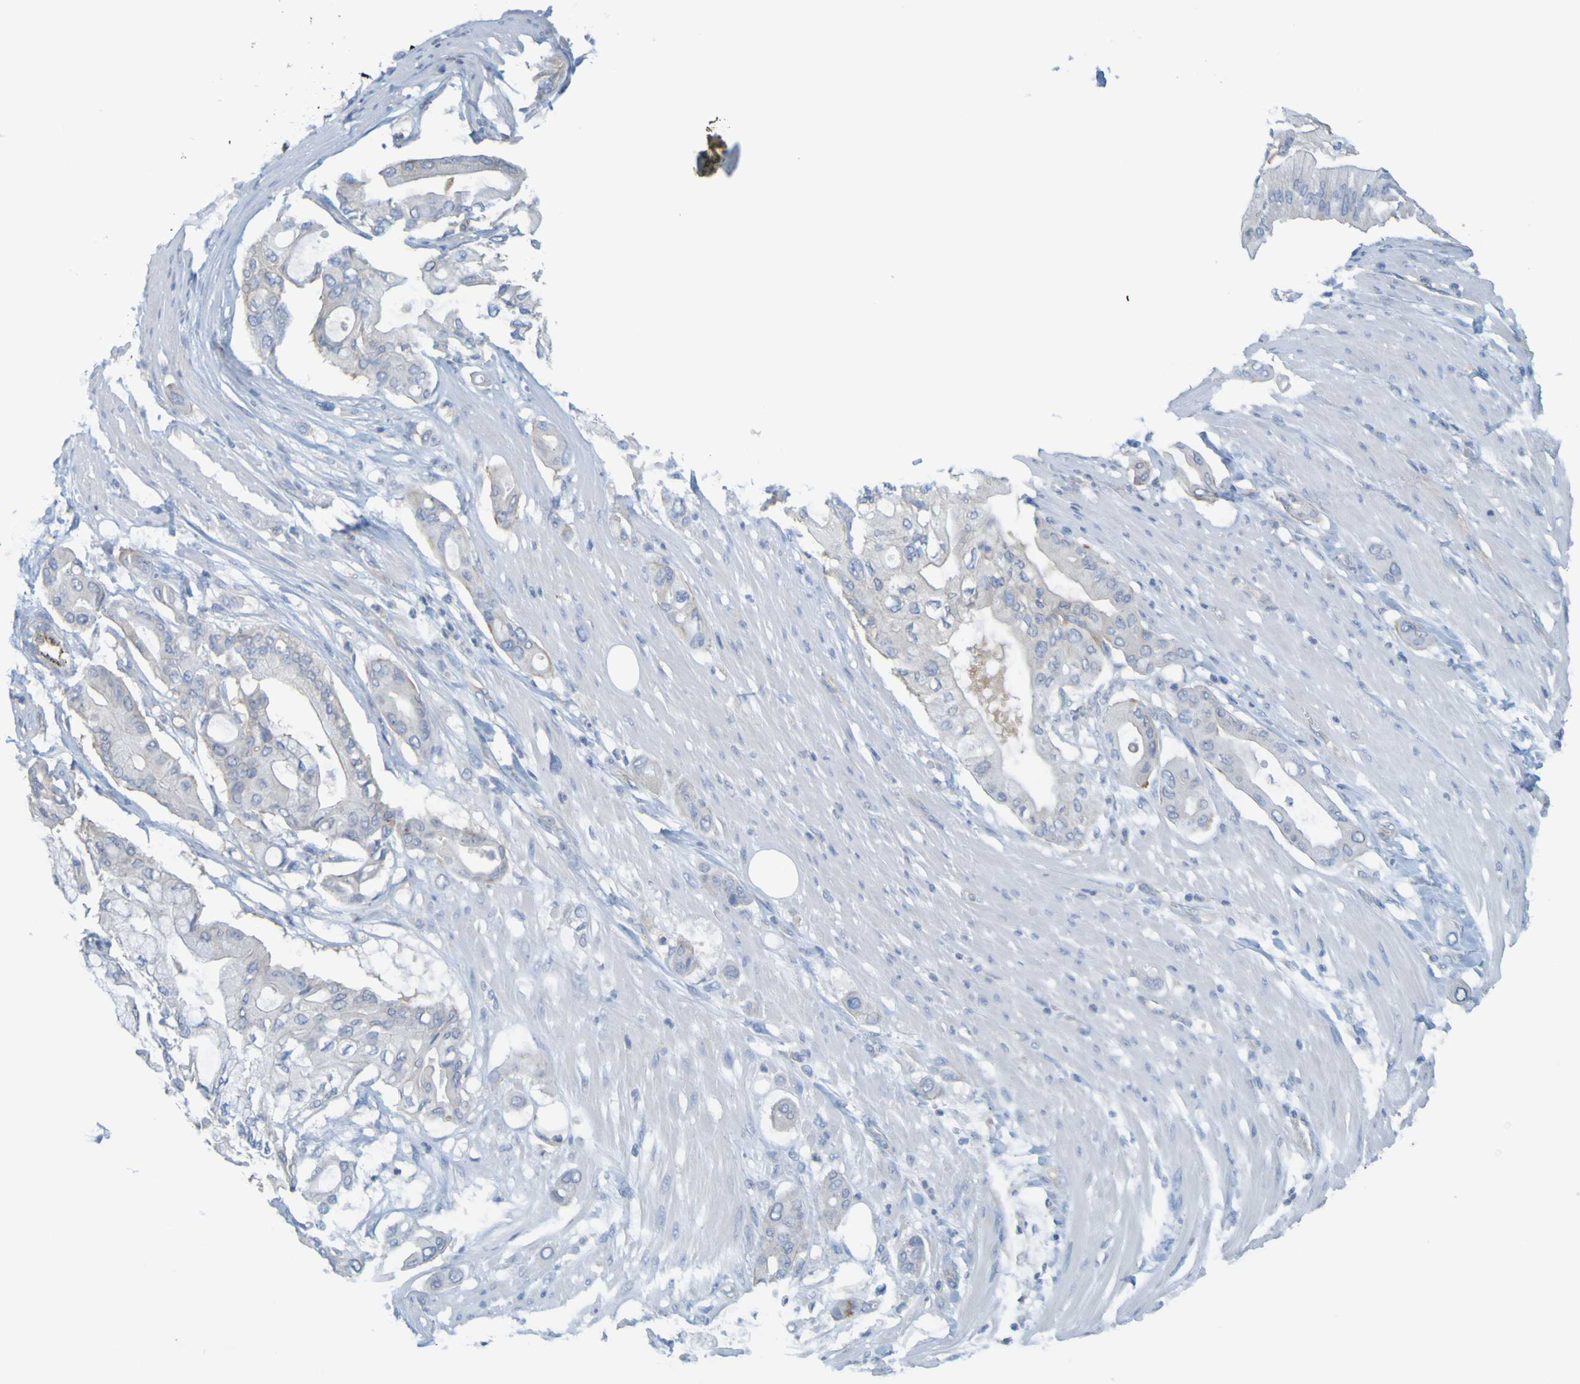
{"staining": {"intensity": "negative", "quantity": "none", "location": "none"}, "tissue": "pancreatic cancer", "cell_type": "Tumor cells", "image_type": "cancer", "snomed": [{"axis": "morphology", "description": "Adenocarcinoma, NOS"}, {"axis": "morphology", "description": "Adenocarcinoma, metastatic, NOS"}, {"axis": "topography", "description": "Lymph node"}, {"axis": "topography", "description": "Pancreas"}, {"axis": "topography", "description": "Duodenum"}], "caption": "Metastatic adenocarcinoma (pancreatic) stained for a protein using immunohistochemistry (IHC) displays no positivity tumor cells.", "gene": "APPL1", "patient": {"sex": "female", "age": 64}}